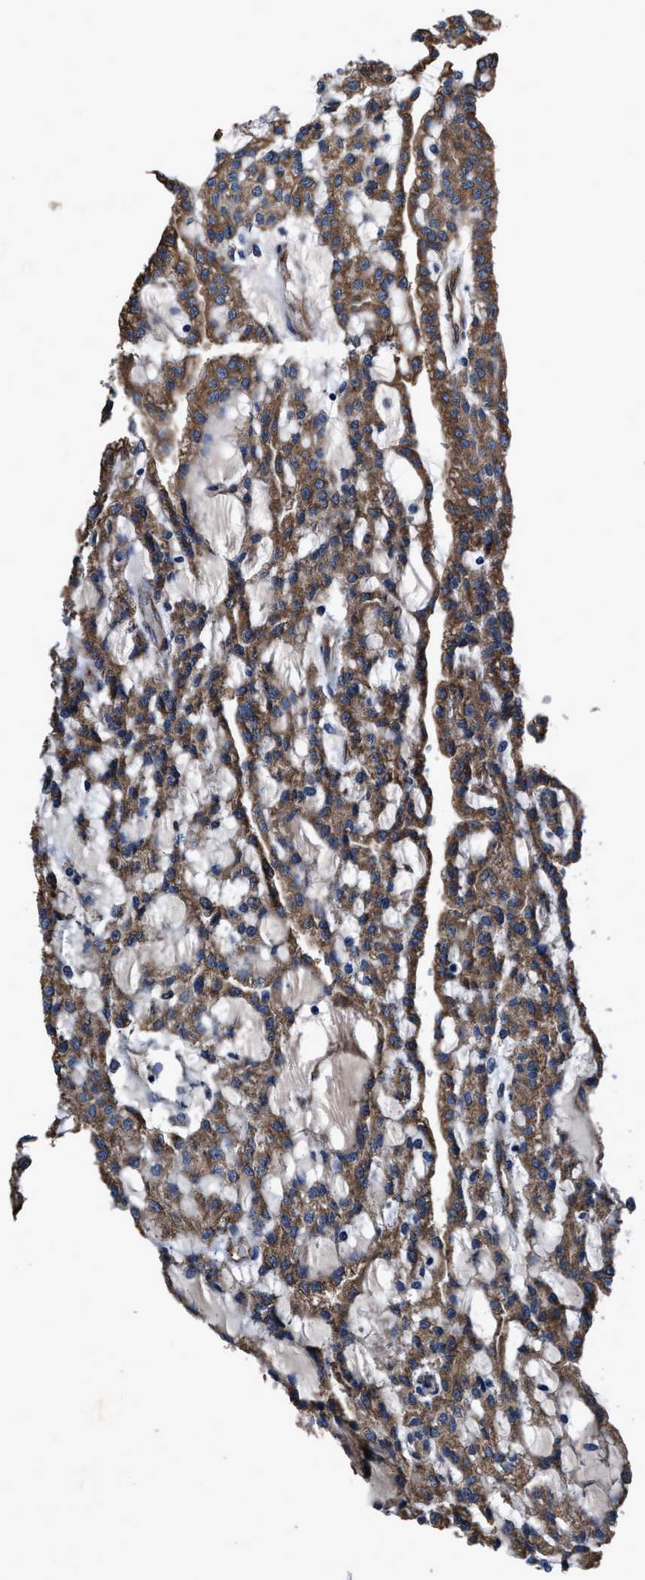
{"staining": {"intensity": "moderate", "quantity": ">75%", "location": "cytoplasmic/membranous"}, "tissue": "renal cancer", "cell_type": "Tumor cells", "image_type": "cancer", "snomed": [{"axis": "morphology", "description": "Adenocarcinoma, NOS"}, {"axis": "topography", "description": "Kidney"}], "caption": "Immunohistochemistry (IHC) image of neoplastic tissue: human renal cancer (adenocarcinoma) stained using IHC reveals medium levels of moderate protein expression localized specifically in the cytoplasmic/membranous of tumor cells, appearing as a cytoplasmic/membranous brown color.", "gene": "IDNK", "patient": {"sex": "male", "age": 63}}